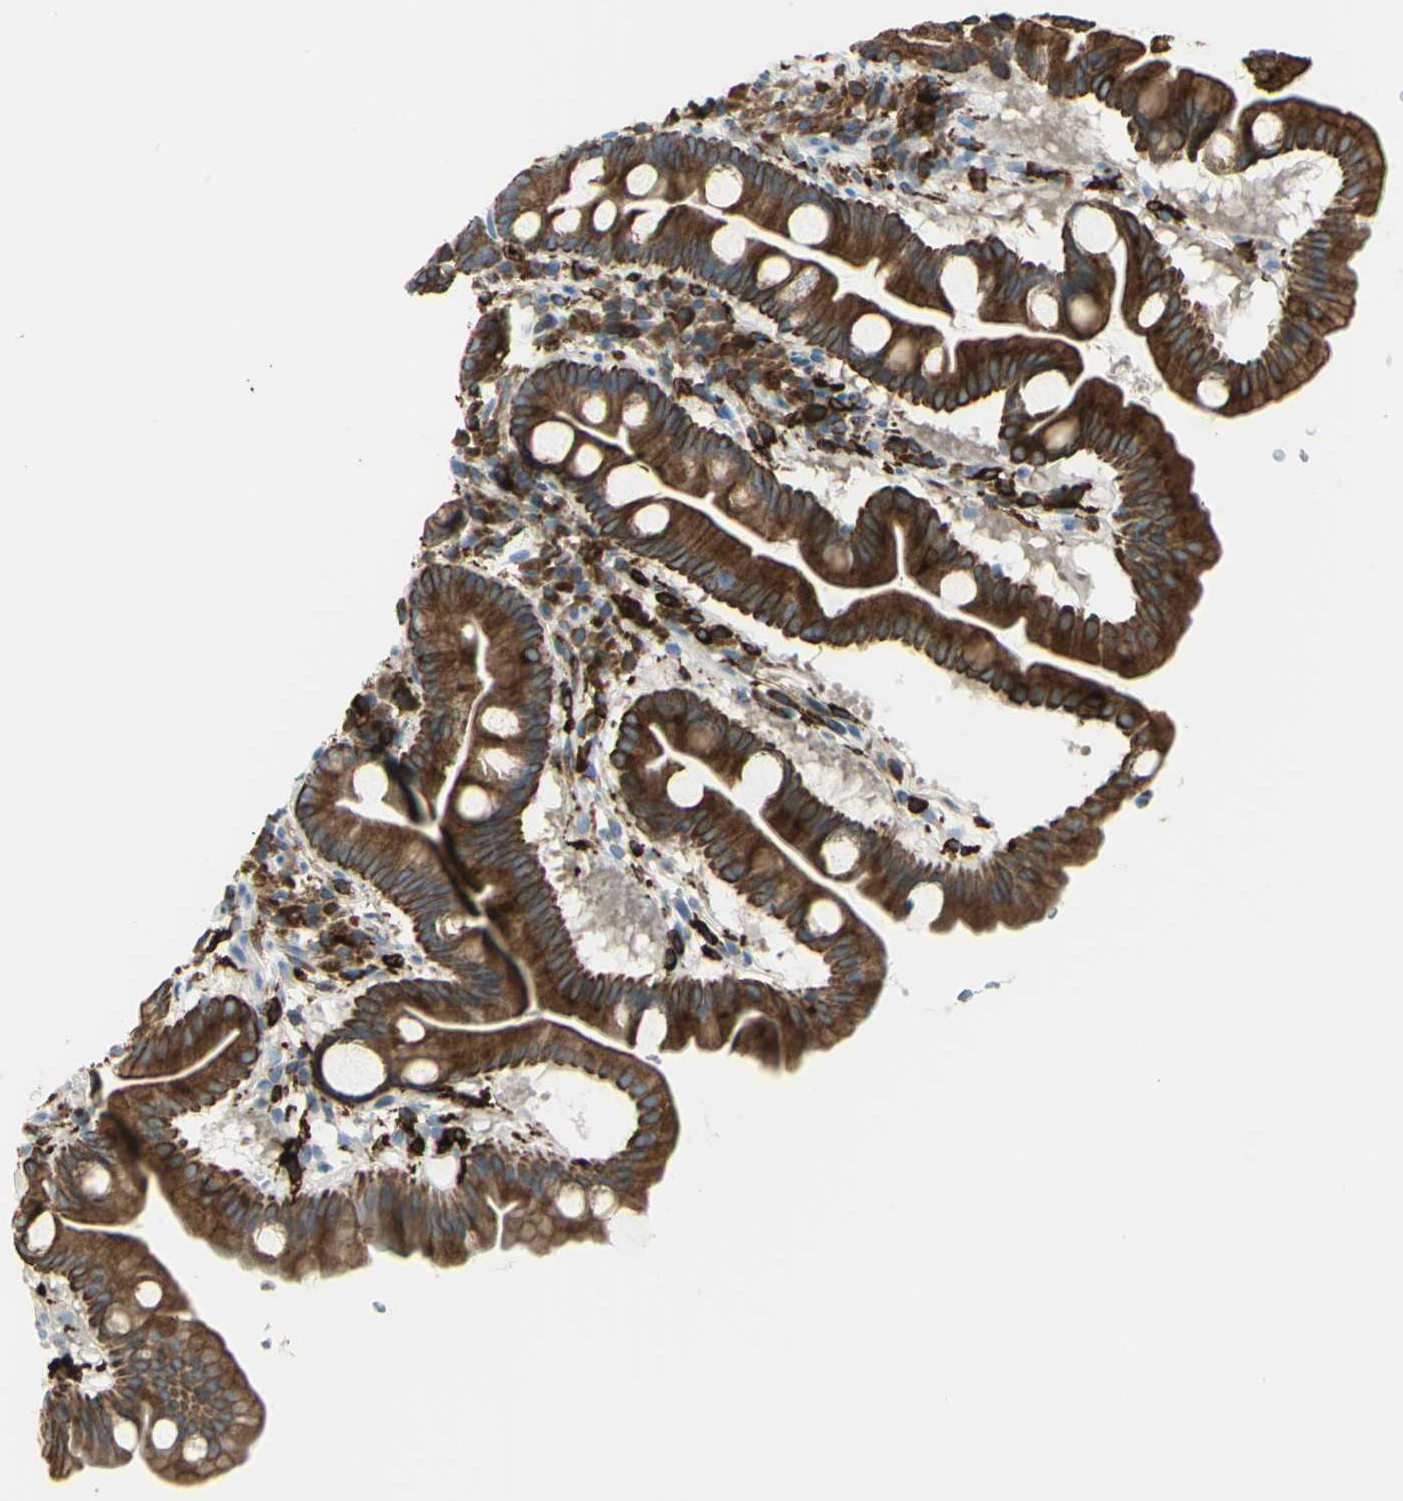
{"staining": {"intensity": "strong", "quantity": ">75%", "location": "cytoplasmic/membranous"}, "tissue": "duodenum", "cell_type": "Glandular cells", "image_type": "normal", "snomed": [{"axis": "morphology", "description": "Normal tissue, NOS"}, {"axis": "topography", "description": "Duodenum"}], "caption": "DAB (3,3'-diaminobenzidine) immunohistochemical staining of unremarkable human duodenum reveals strong cytoplasmic/membranous protein positivity in about >75% of glandular cells. (brown staining indicates protein expression, while blue staining denotes nuclei).", "gene": "CD74", "patient": {"sex": "male", "age": 50}}